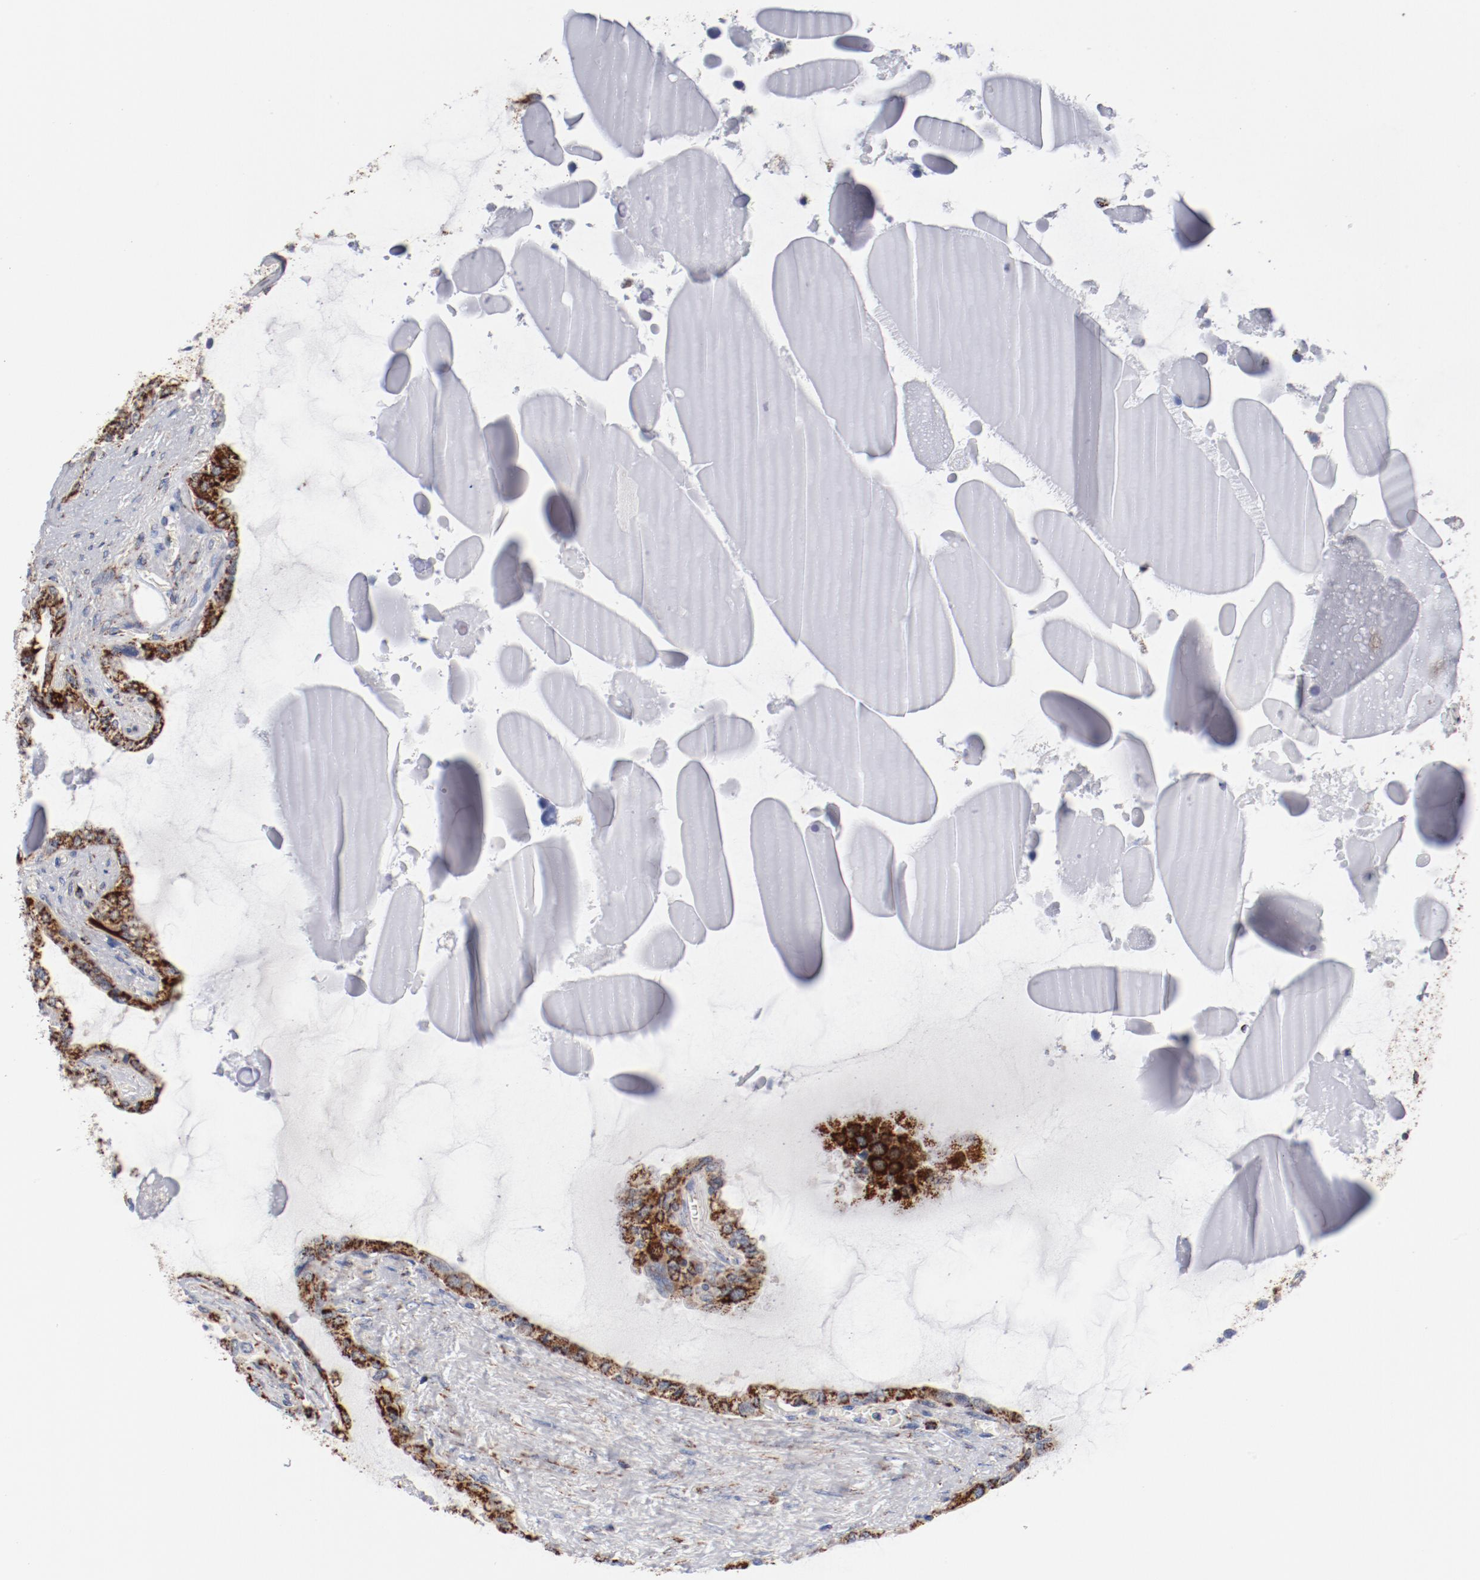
{"staining": {"intensity": "strong", "quantity": ">75%", "location": "cytoplasmic/membranous"}, "tissue": "seminal vesicle", "cell_type": "Glandular cells", "image_type": "normal", "snomed": [{"axis": "morphology", "description": "Normal tissue, NOS"}, {"axis": "morphology", "description": "Inflammation, NOS"}, {"axis": "topography", "description": "Urinary bladder"}, {"axis": "topography", "description": "Prostate"}, {"axis": "topography", "description": "Seminal veicle"}], "caption": "Strong cytoplasmic/membranous staining for a protein is appreciated in about >75% of glandular cells of unremarkable seminal vesicle using immunohistochemistry.", "gene": "NDUFV2", "patient": {"sex": "male", "age": 82}}